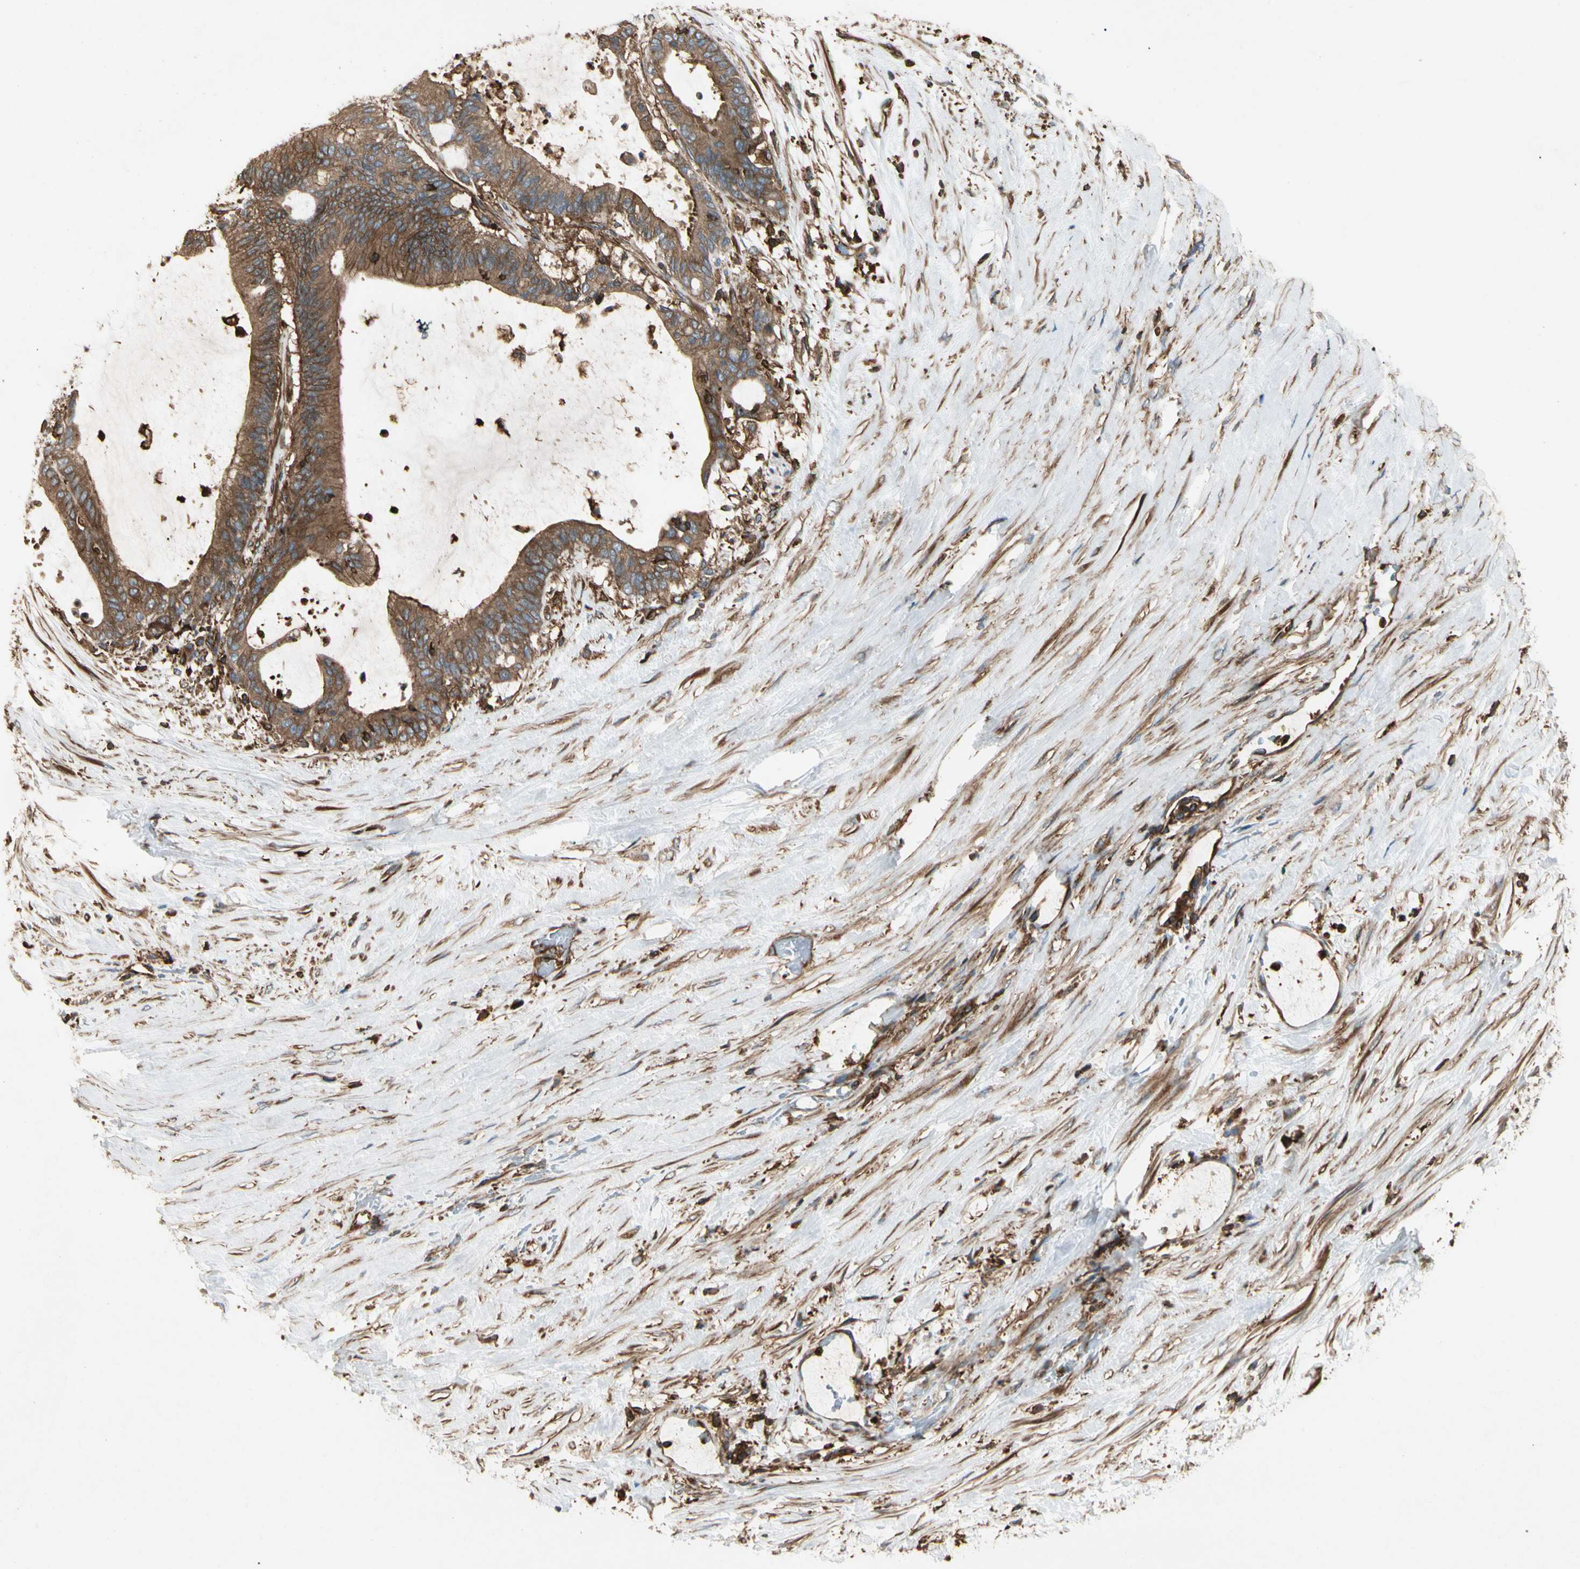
{"staining": {"intensity": "moderate", "quantity": ">75%", "location": "cytoplasmic/membranous"}, "tissue": "liver cancer", "cell_type": "Tumor cells", "image_type": "cancer", "snomed": [{"axis": "morphology", "description": "Cholangiocarcinoma"}, {"axis": "topography", "description": "Liver"}], "caption": "This is a micrograph of immunohistochemistry (IHC) staining of cholangiocarcinoma (liver), which shows moderate expression in the cytoplasmic/membranous of tumor cells.", "gene": "ARPC2", "patient": {"sex": "female", "age": 73}}